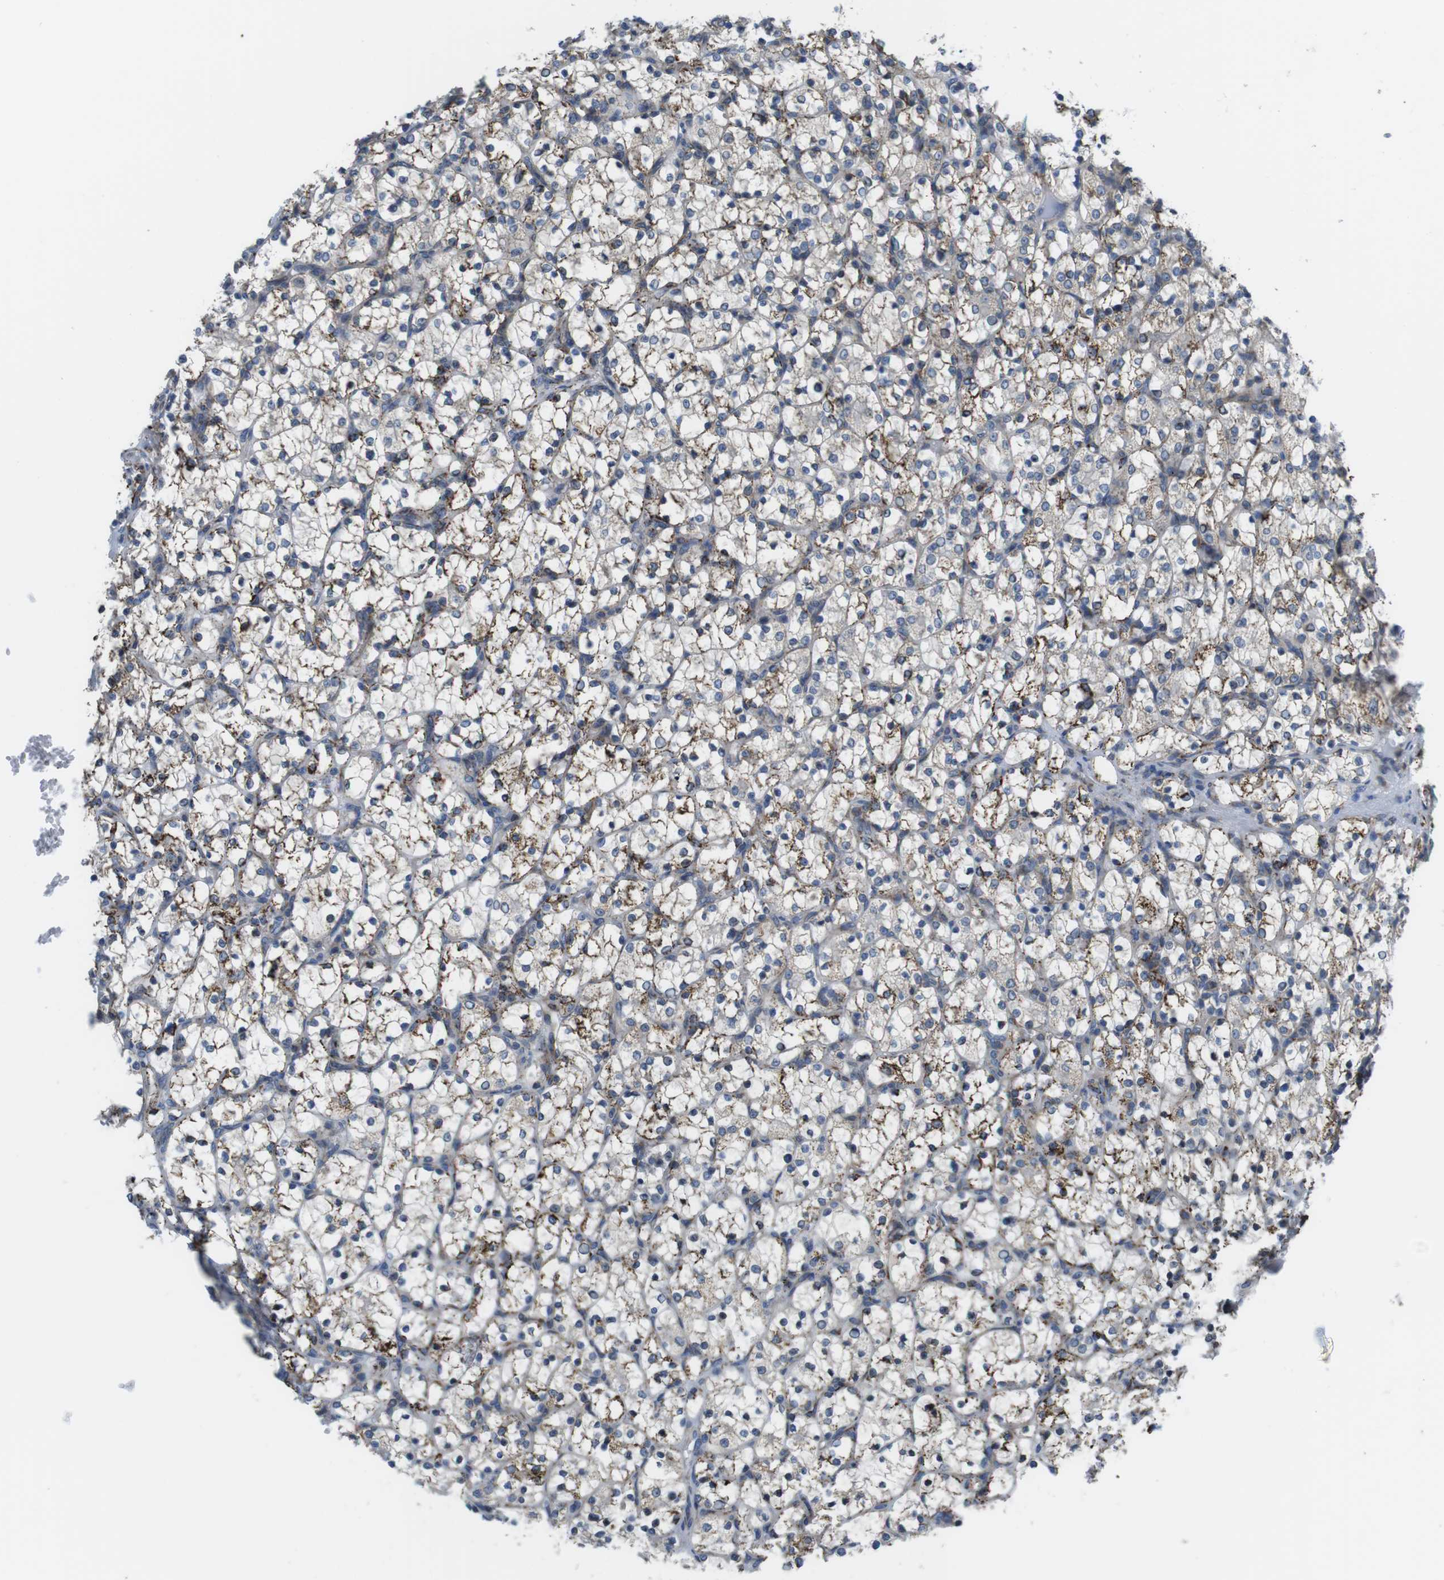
{"staining": {"intensity": "moderate", "quantity": "25%-75%", "location": "cytoplasmic/membranous"}, "tissue": "renal cancer", "cell_type": "Tumor cells", "image_type": "cancer", "snomed": [{"axis": "morphology", "description": "Adenocarcinoma, NOS"}, {"axis": "topography", "description": "Kidney"}], "caption": "Adenocarcinoma (renal) stained with a brown dye demonstrates moderate cytoplasmic/membranous positive expression in approximately 25%-75% of tumor cells.", "gene": "KCNE3", "patient": {"sex": "female", "age": 69}}